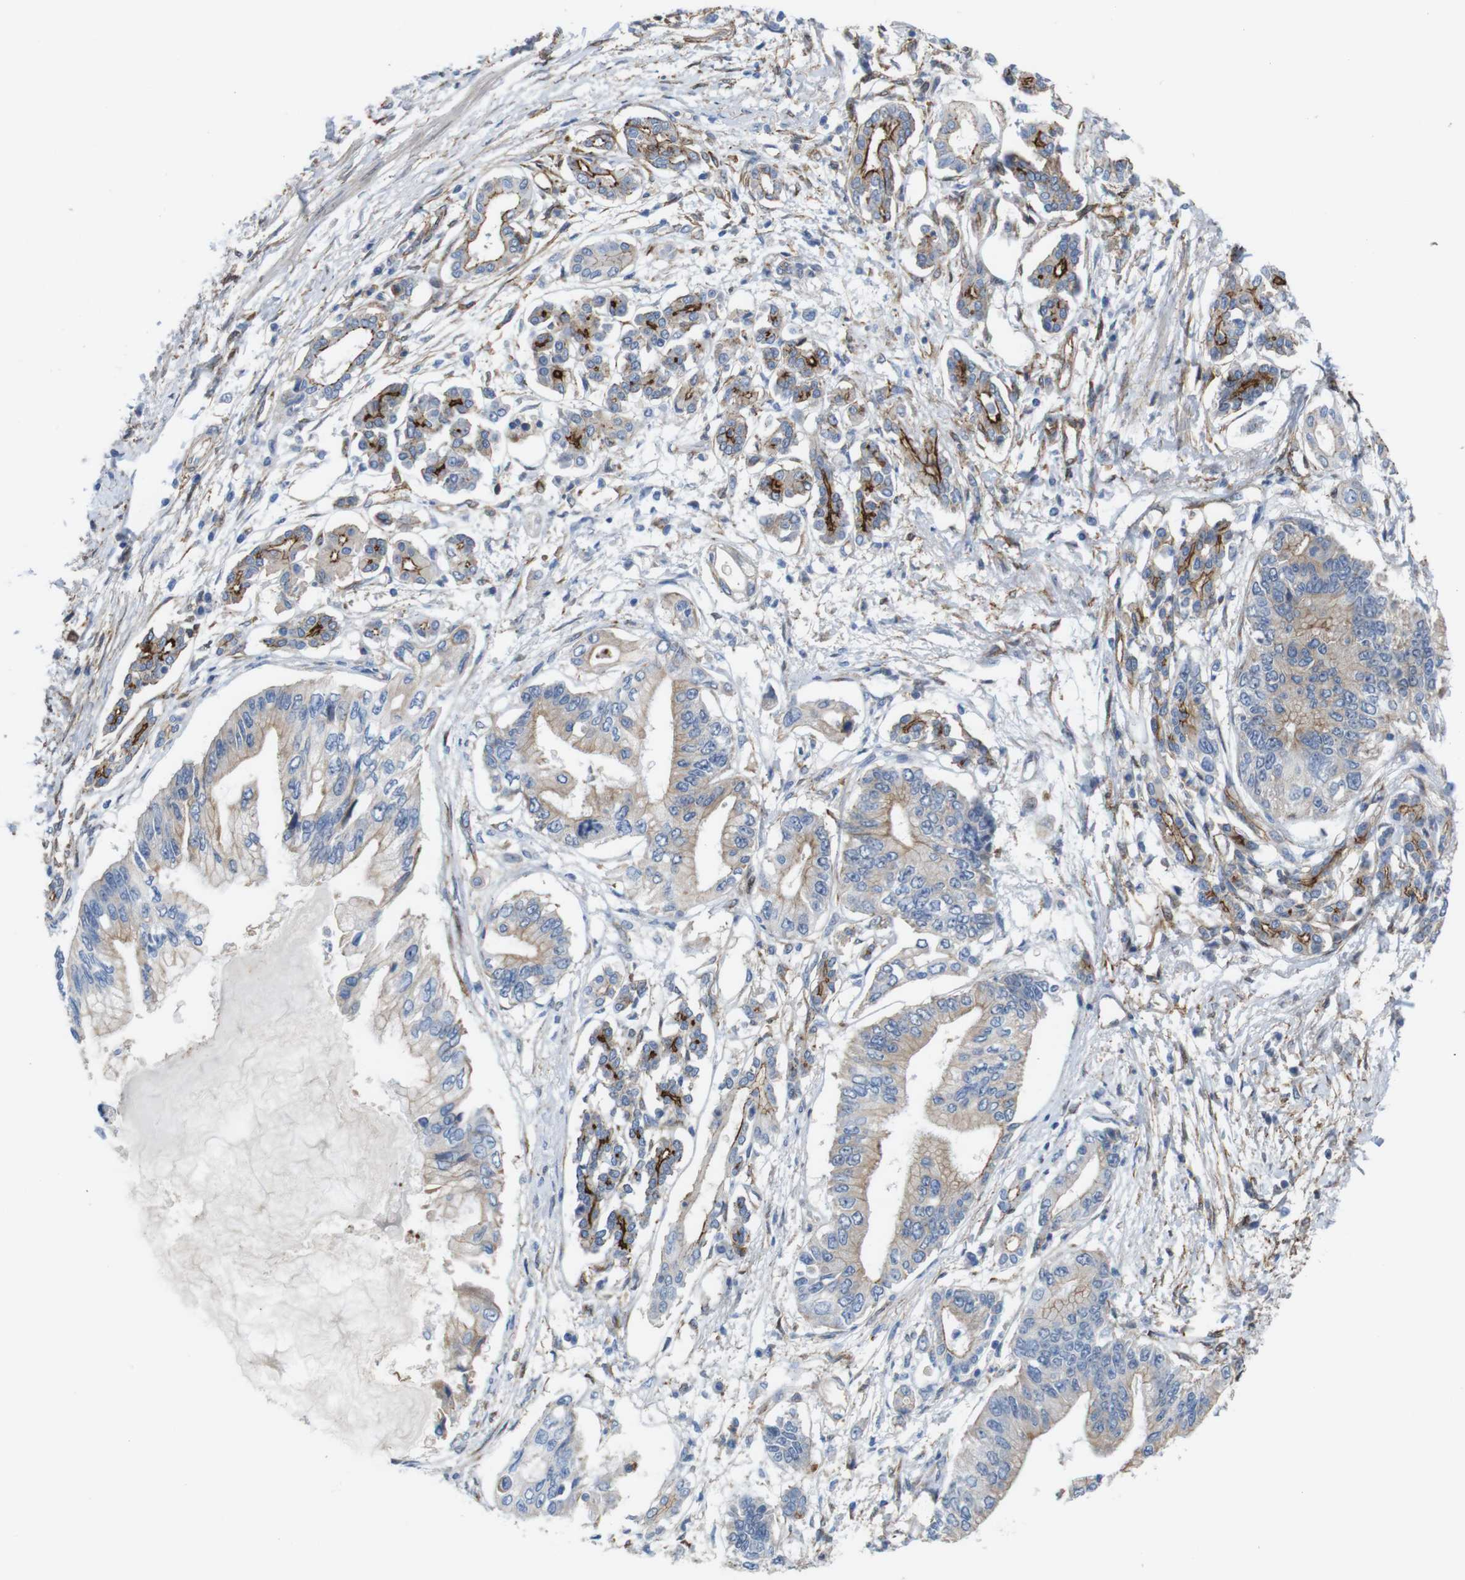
{"staining": {"intensity": "strong", "quantity": "25%-75%", "location": "cytoplasmic/membranous"}, "tissue": "pancreatic cancer", "cell_type": "Tumor cells", "image_type": "cancer", "snomed": [{"axis": "morphology", "description": "Adenocarcinoma, NOS"}, {"axis": "topography", "description": "Pancreas"}], "caption": "Brown immunohistochemical staining in human adenocarcinoma (pancreatic) demonstrates strong cytoplasmic/membranous expression in approximately 25%-75% of tumor cells. The staining was performed using DAB (3,3'-diaminobenzidine) to visualize the protein expression in brown, while the nuclei were stained in blue with hematoxylin (Magnification: 20x).", "gene": "PTGER4", "patient": {"sex": "male", "age": 56}}